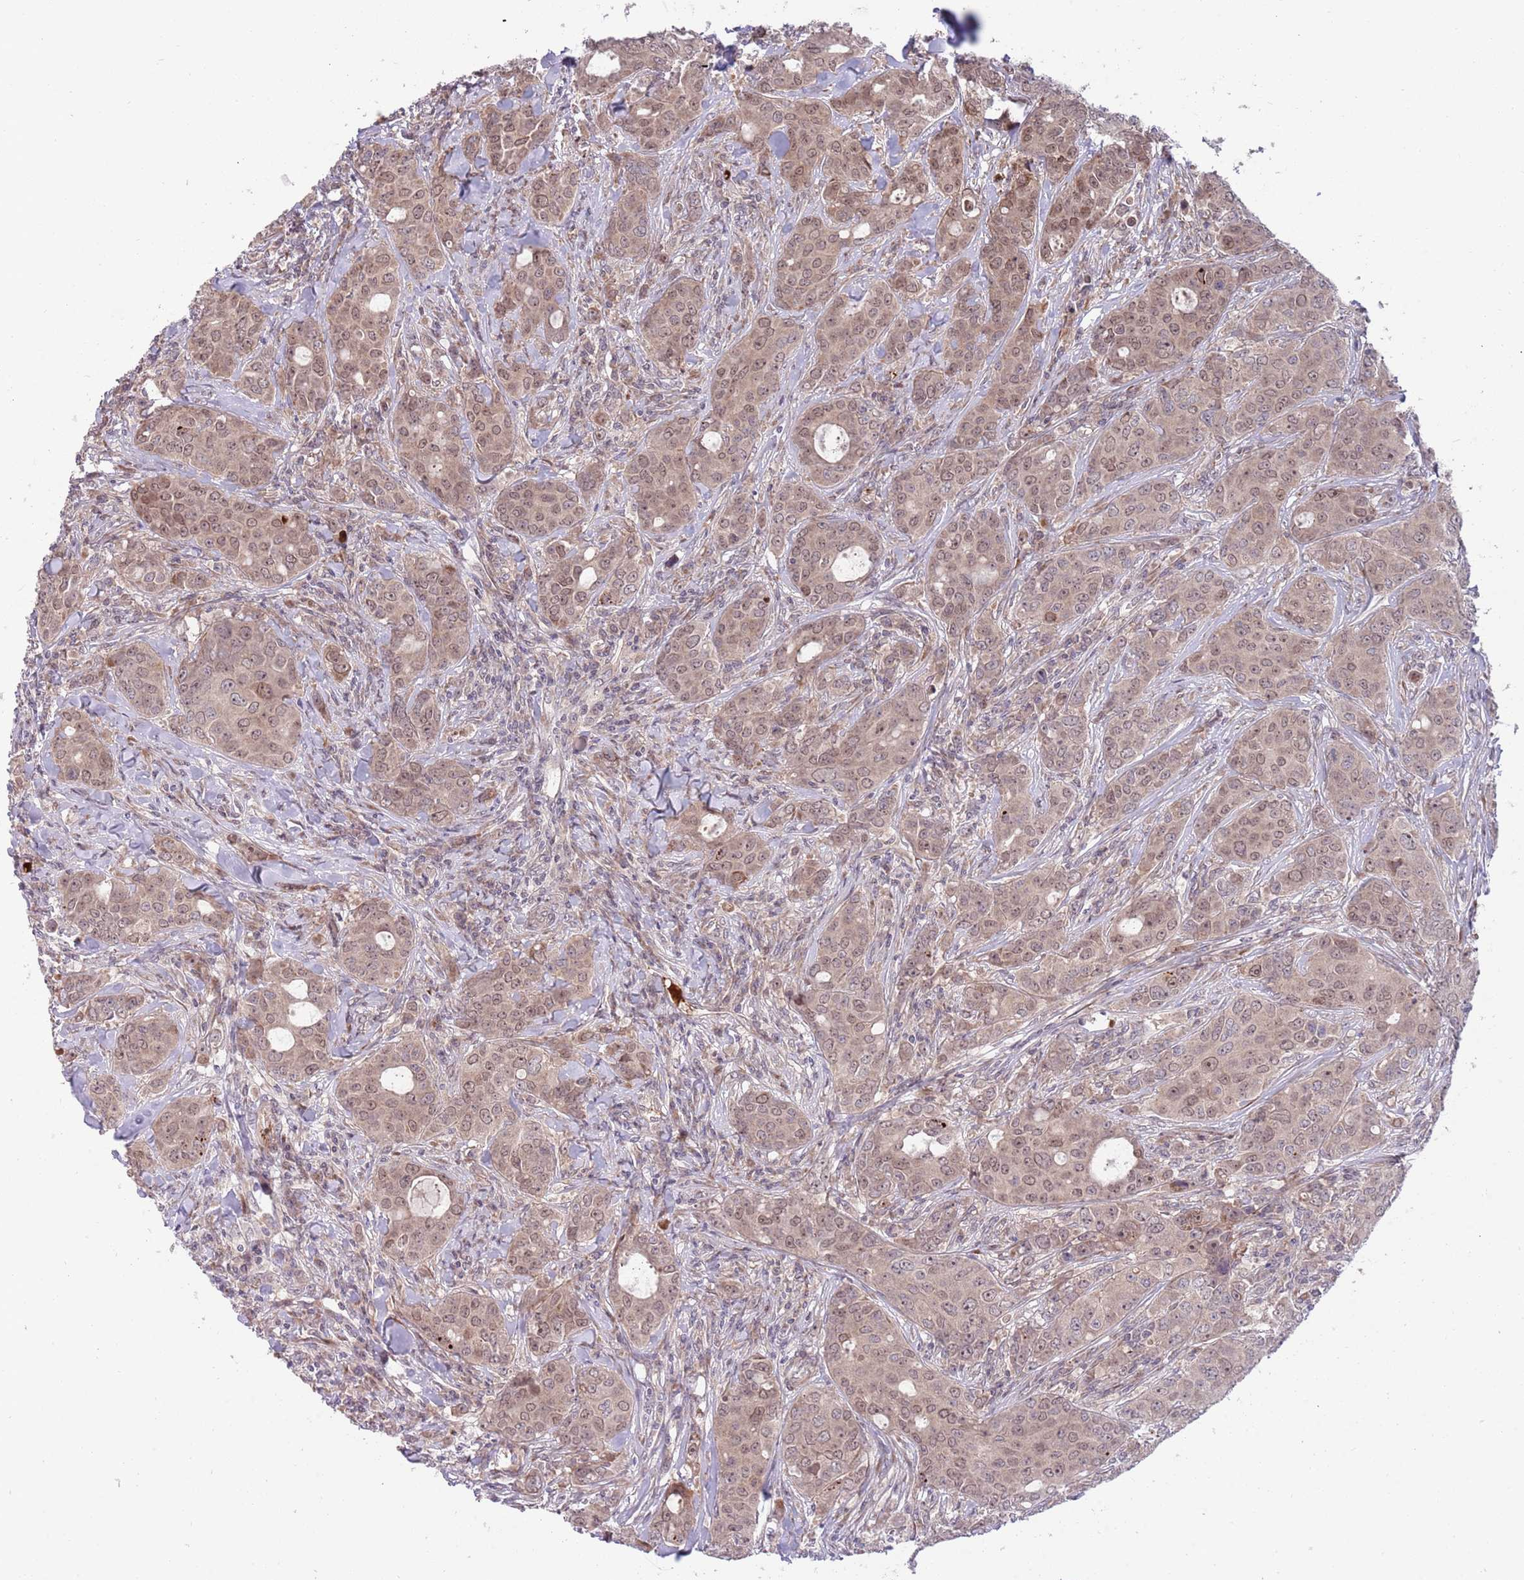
{"staining": {"intensity": "weak", "quantity": ">75%", "location": "cytoplasmic/membranous,nuclear"}, "tissue": "breast cancer", "cell_type": "Tumor cells", "image_type": "cancer", "snomed": [{"axis": "morphology", "description": "Duct carcinoma"}, {"axis": "topography", "description": "Breast"}], "caption": "Protein expression analysis of human intraductal carcinoma (breast) reveals weak cytoplasmic/membranous and nuclear positivity in about >75% of tumor cells.", "gene": "NT5DC4", "patient": {"sex": "female", "age": 43}}